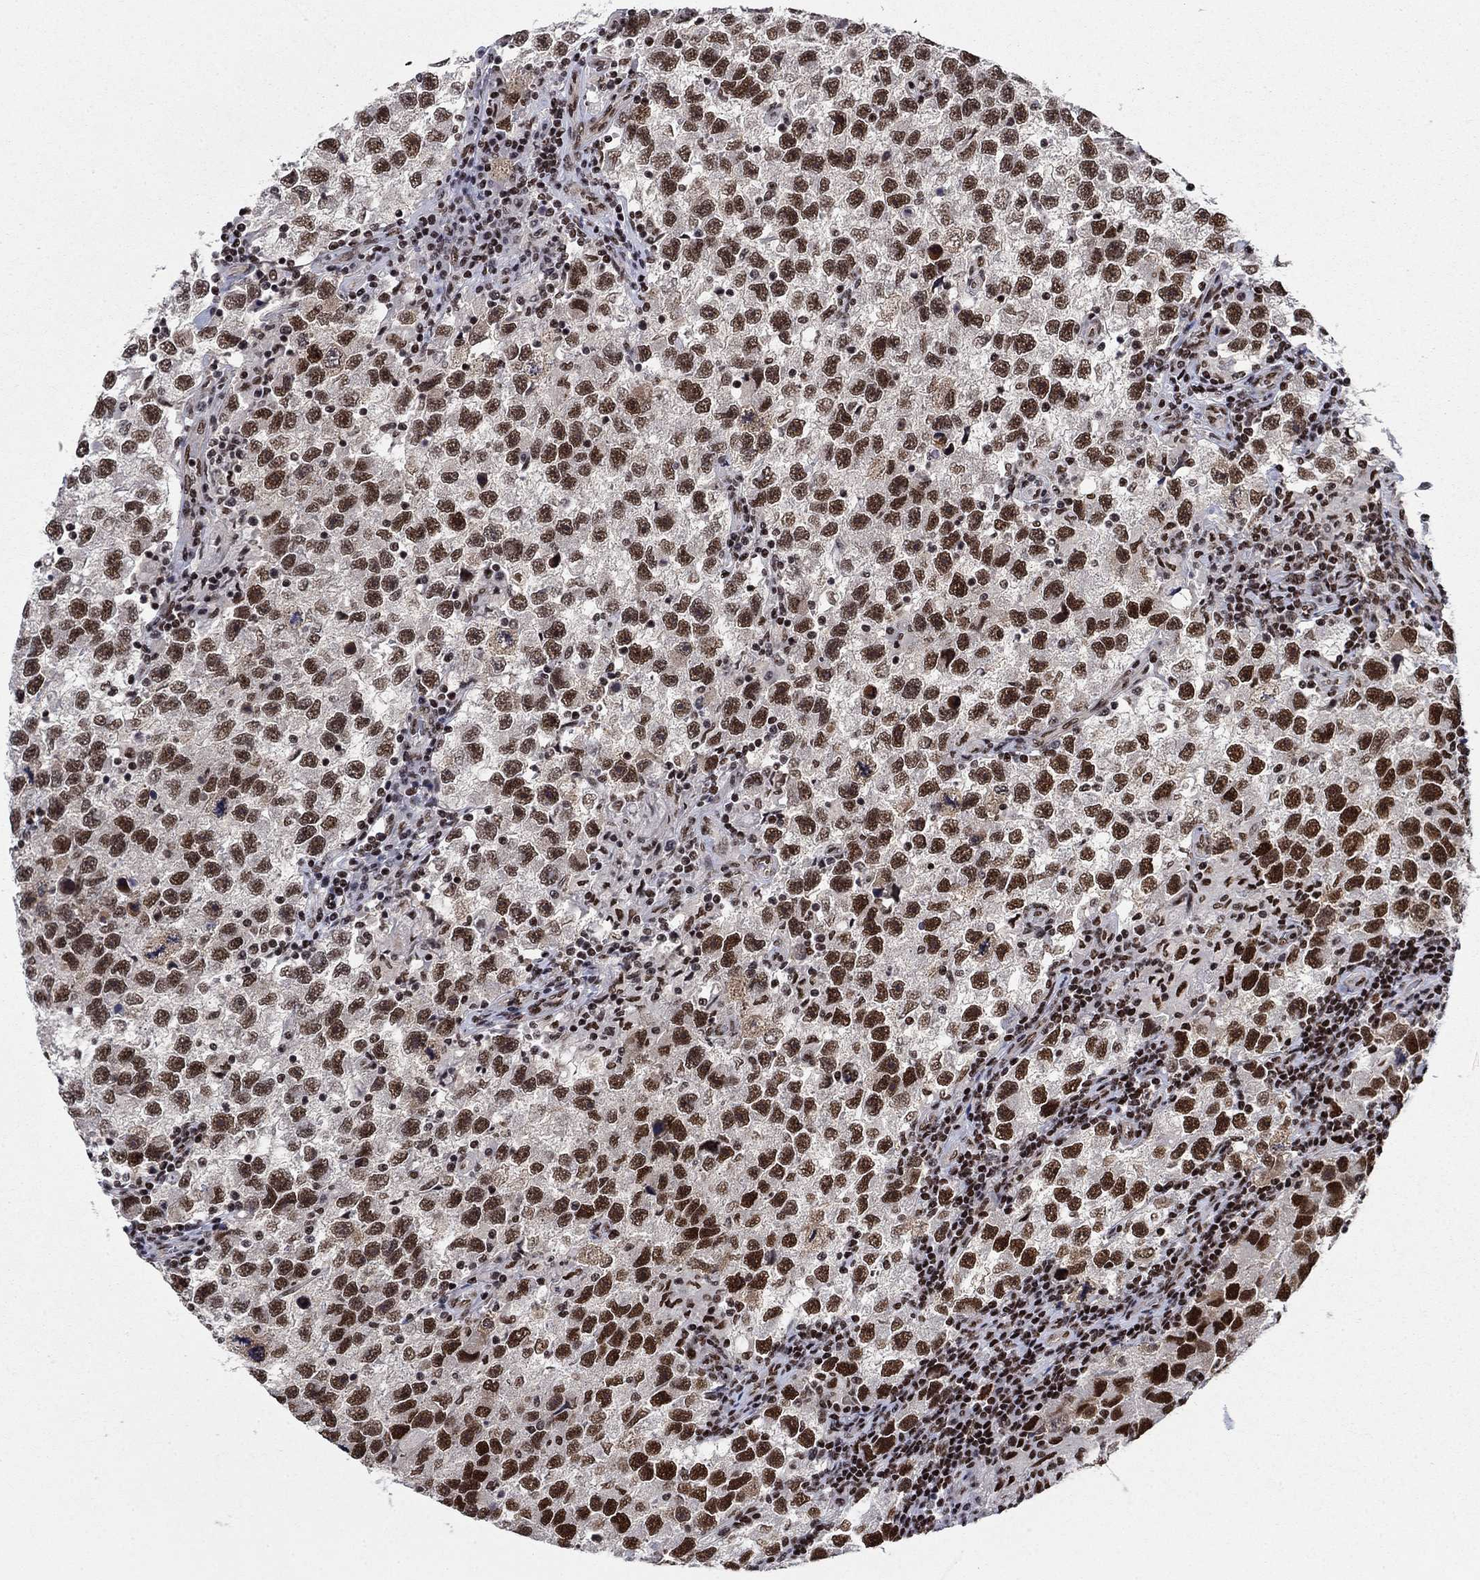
{"staining": {"intensity": "strong", "quantity": "25%-75%", "location": "nuclear"}, "tissue": "testis cancer", "cell_type": "Tumor cells", "image_type": "cancer", "snomed": [{"axis": "morphology", "description": "Seminoma, NOS"}, {"axis": "topography", "description": "Testis"}], "caption": "Testis seminoma stained for a protein demonstrates strong nuclear positivity in tumor cells.", "gene": "RPRD1B", "patient": {"sex": "male", "age": 26}}